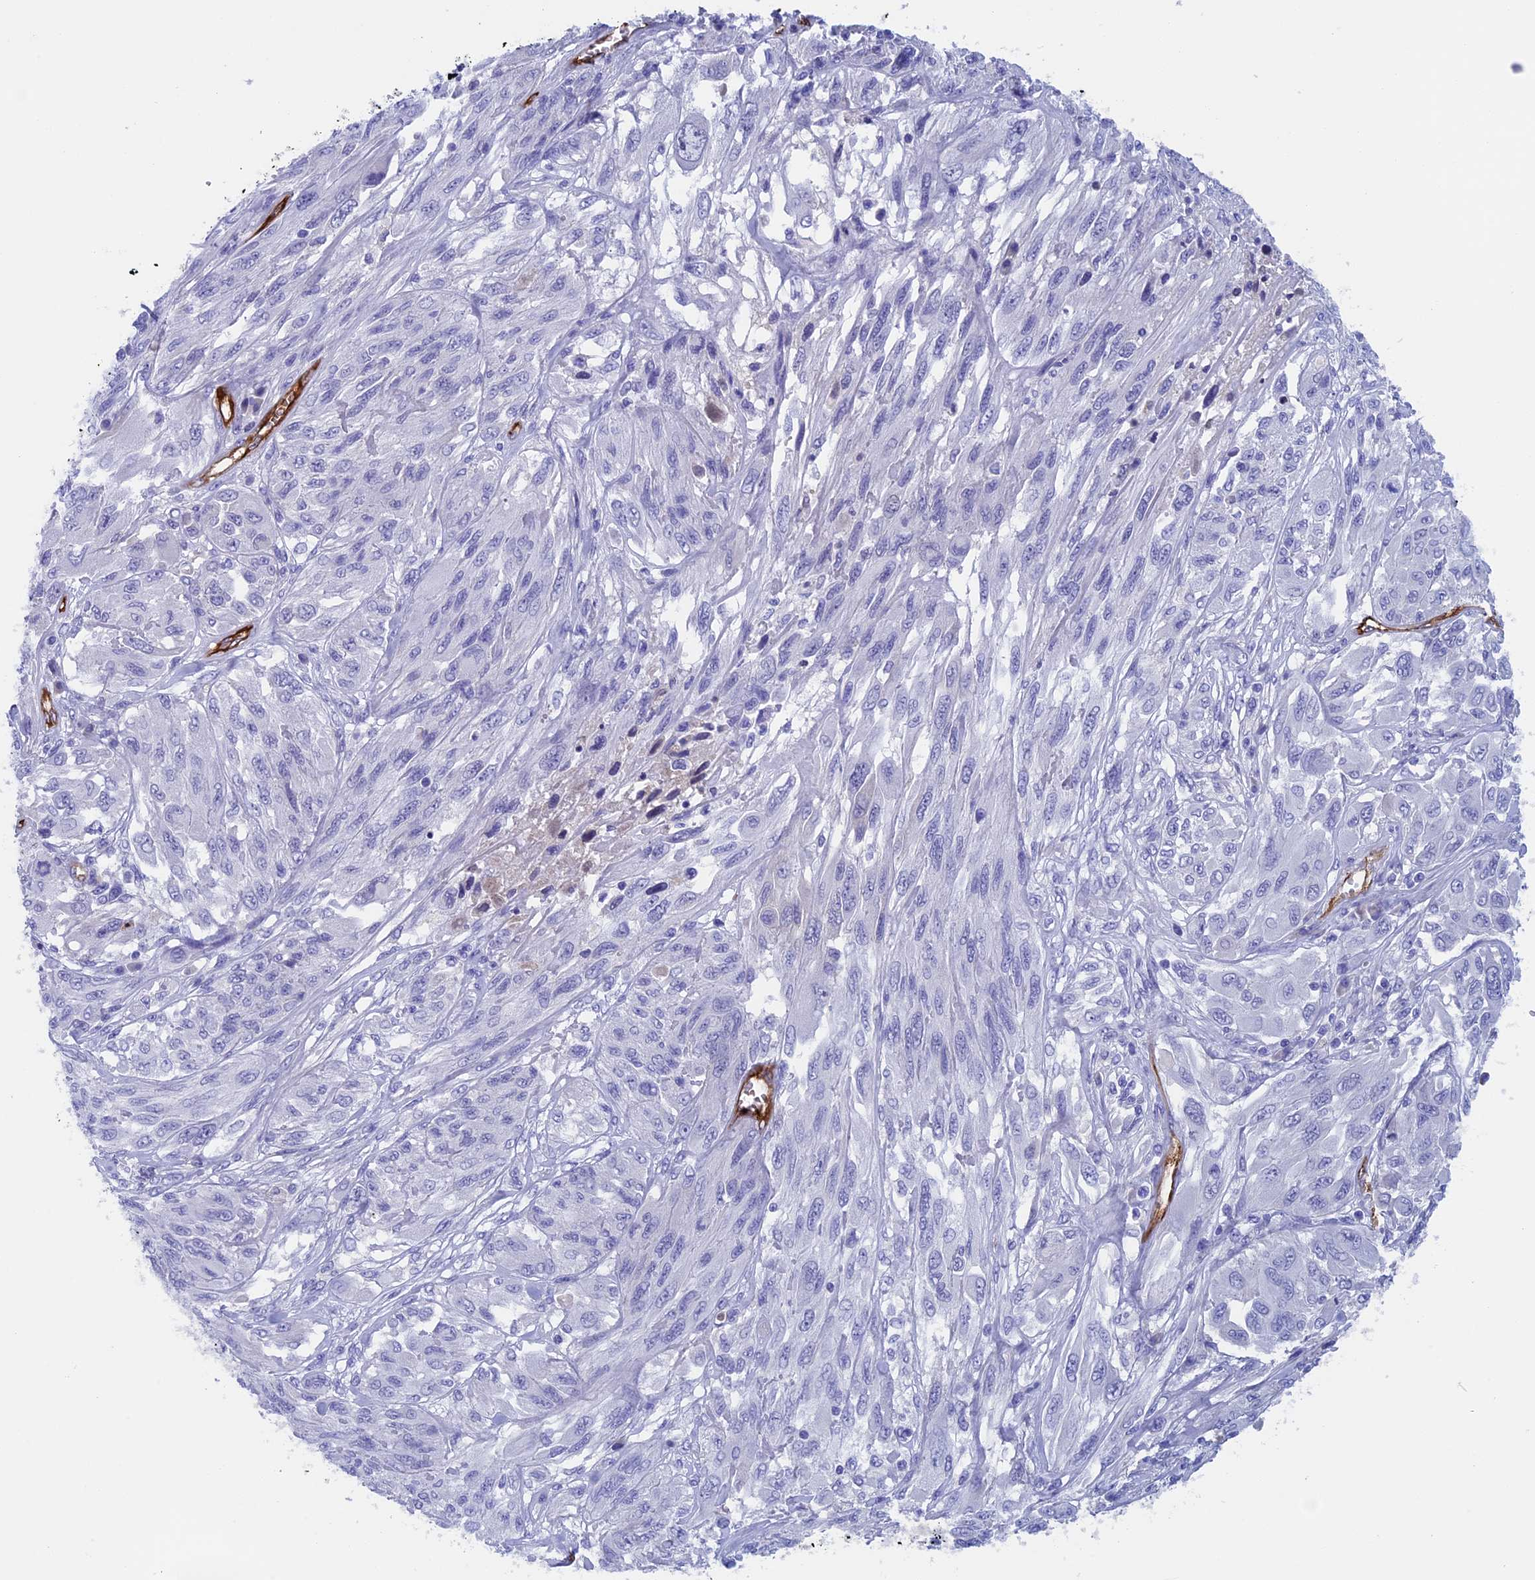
{"staining": {"intensity": "negative", "quantity": "none", "location": "none"}, "tissue": "melanoma", "cell_type": "Tumor cells", "image_type": "cancer", "snomed": [{"axis": "morphology", "description": "Malignant melanoma, NOS"}, {"axis": "topography", "description": "Skin"}], "caption": "Tumor cells are negative for protein expression in human melanoma. (IHC, brightfield microscopy, high magnification).", "gene": "INSYN1", "patient": {"sex": "female", "age": 91}}